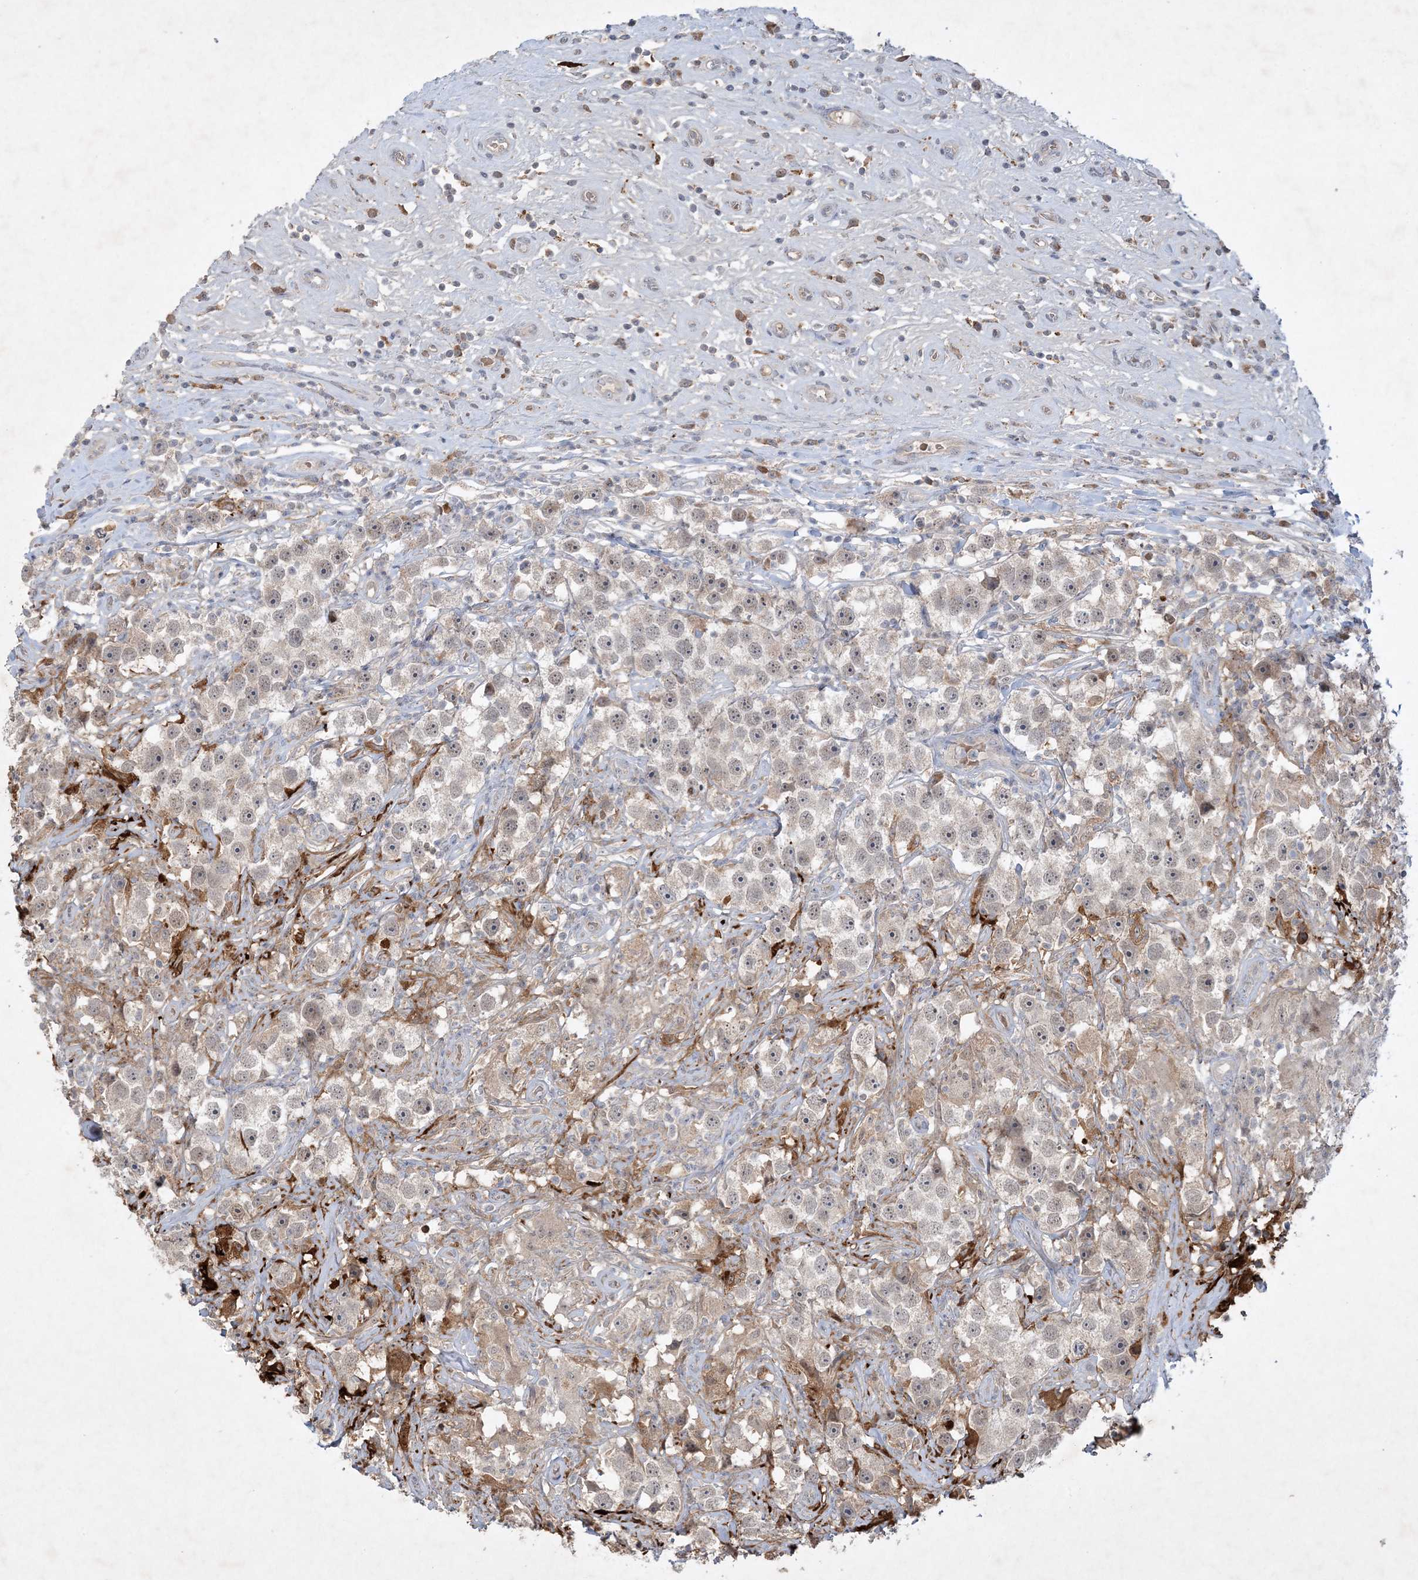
{"staining": {"intensity": "weak", "quantity": "25%-75%", "location": "cytoplasmic/membranous,nuclear"}, "tissue": "testis cancer", "cell_type": "Tumor cells", "image_type": "cancer", "snomed": [{"axis": "morphology", "description": "Seminoma, NOS"}, {"axis": "topography", "description": "Testis"}], "caption": "About 25%-75% of tumor cells in human testis cancer (seminoma) display weak cytoplasmic/membranous and nuclear protein expression as visualized by brown immunohistochemical staining.", "gene": "THG1L", "patient": {"sex": "male", "age": 49}}